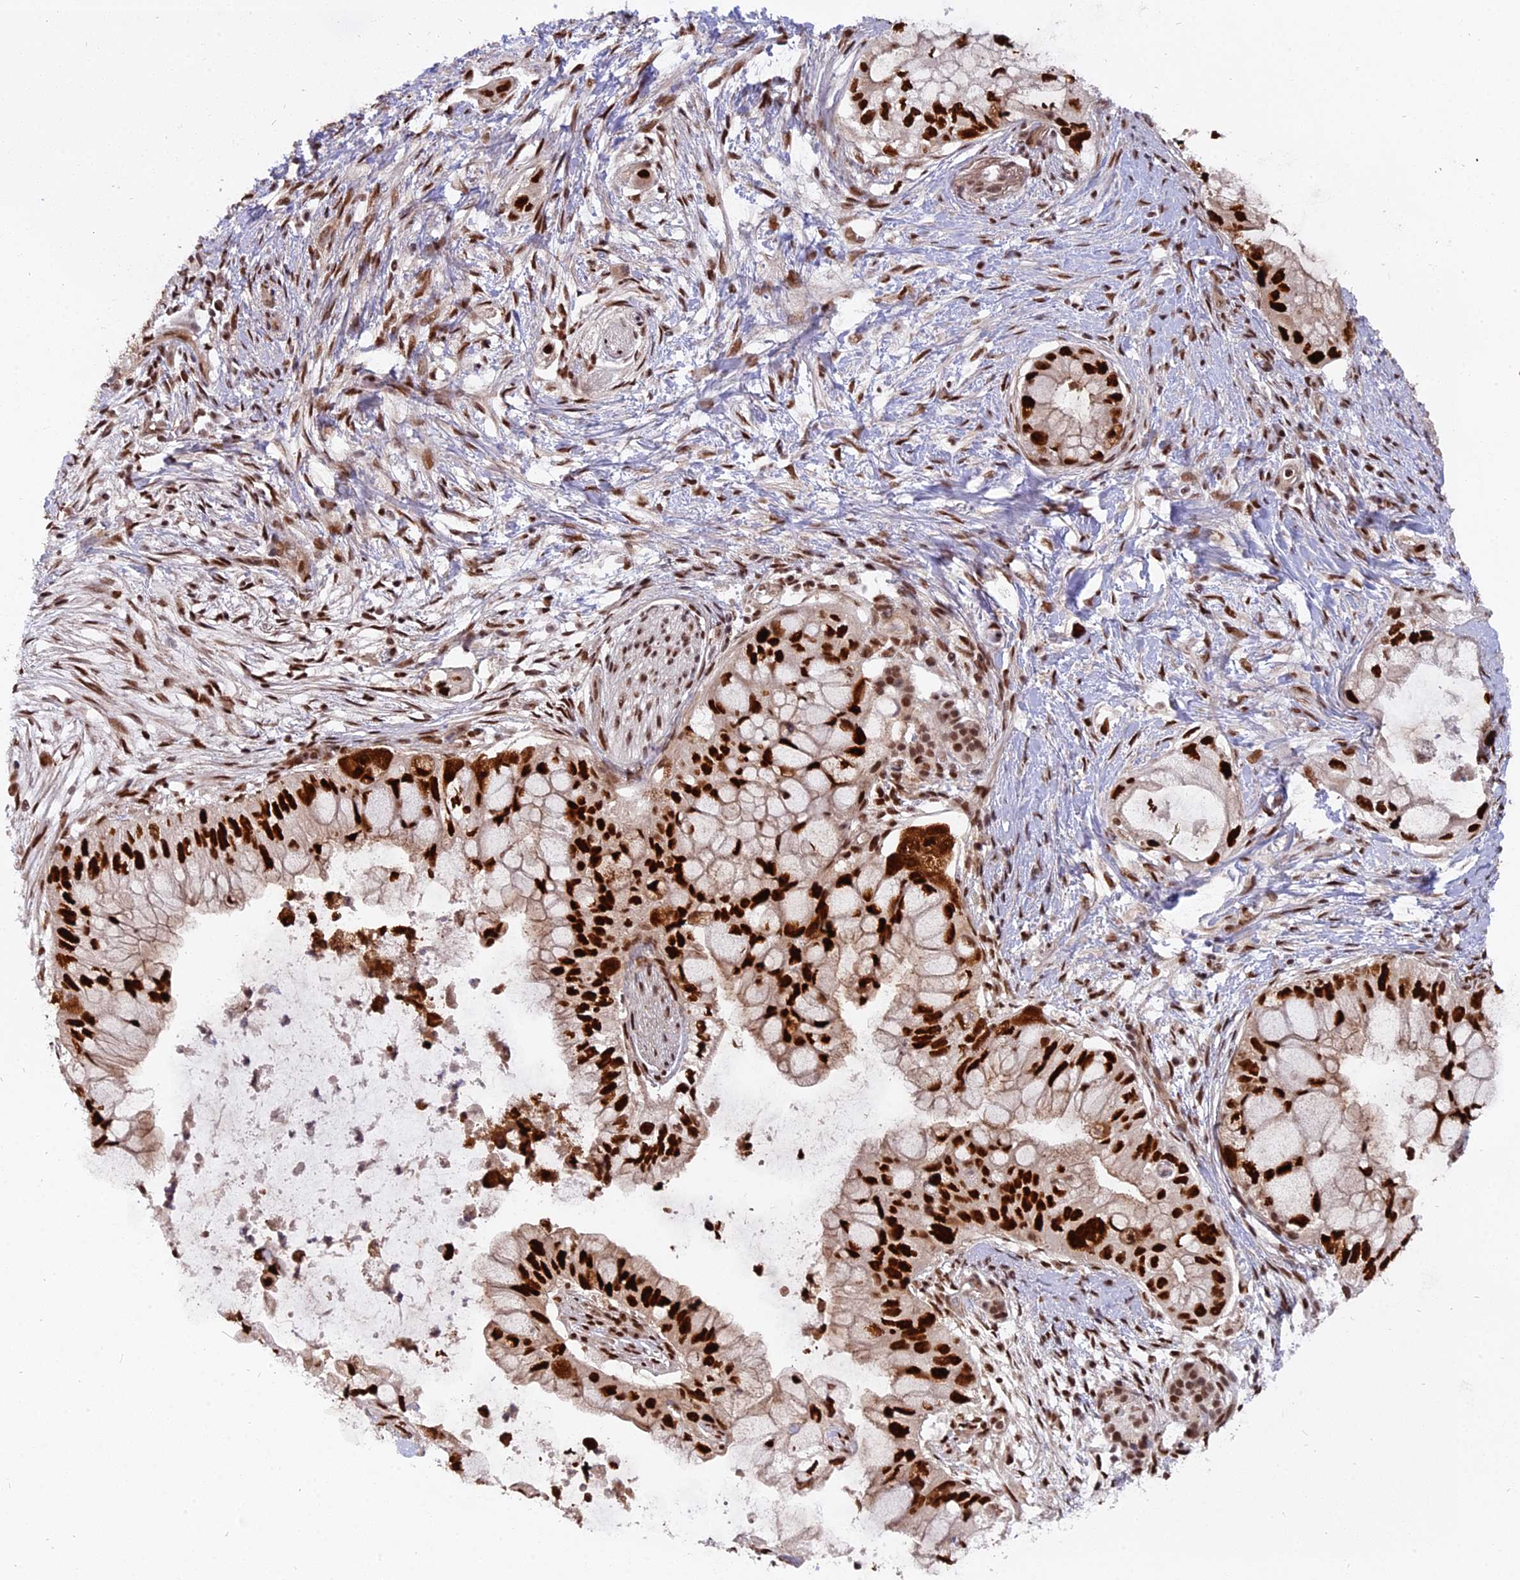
{"staining": {"intensity": "strong", "quantity": ">75%", "location": "nuclear"}, "tissue": "pancreatic cancer", "cell_type": "Tumor cells", "image_type": "cancer", "snomed": [{"axis": "morphology", "description": "Adenocarcinoma, NOS"}, {"axis": "topography", "description": "Pancreas"}], "caption": "Pancreatic adenocarcinoma was stained to show a protein in brown. There is high levels of strong nuclear staining in approximately >75% of tumor cells.", "gene": "RAMAC", "patient": {"sex": "male", "age": 48}}